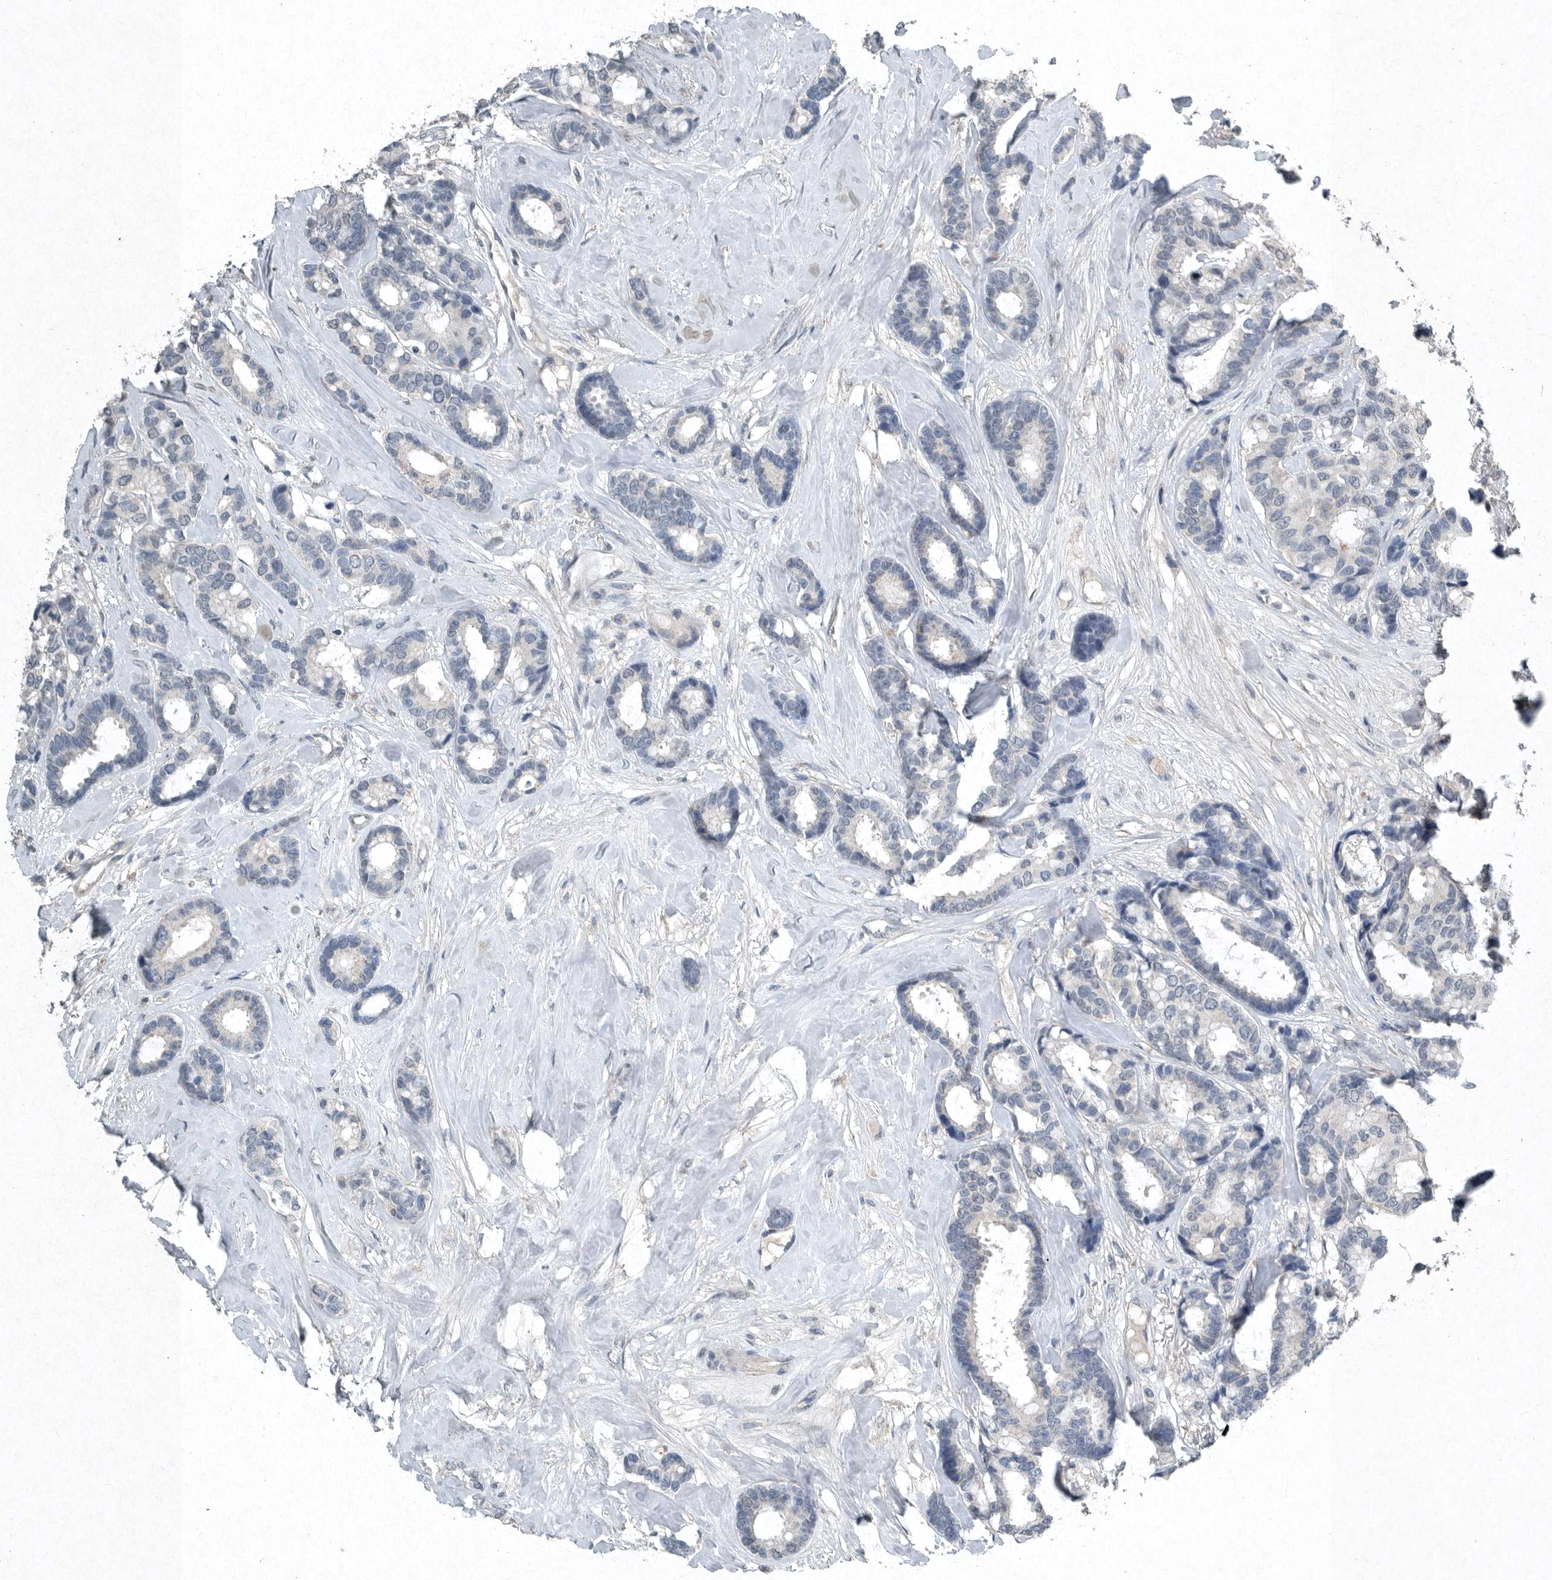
{"staining": {"intensity": "negative", "quantity": "none", "location": "none"}, "tissue": "breast cancer", "cell_type": "Tumor cells", "image_type": "cancer", "snomed": [{"axis": "morphology", "description": "Duct carcinoma"}, {"axis": "topography", "description": "Breast"}], "caption": "Immunohistochemistry of breast cancer shows no positivity in tumor cells.", "gene": "IL20", "patient": {"sex": "female", "age": 87}}